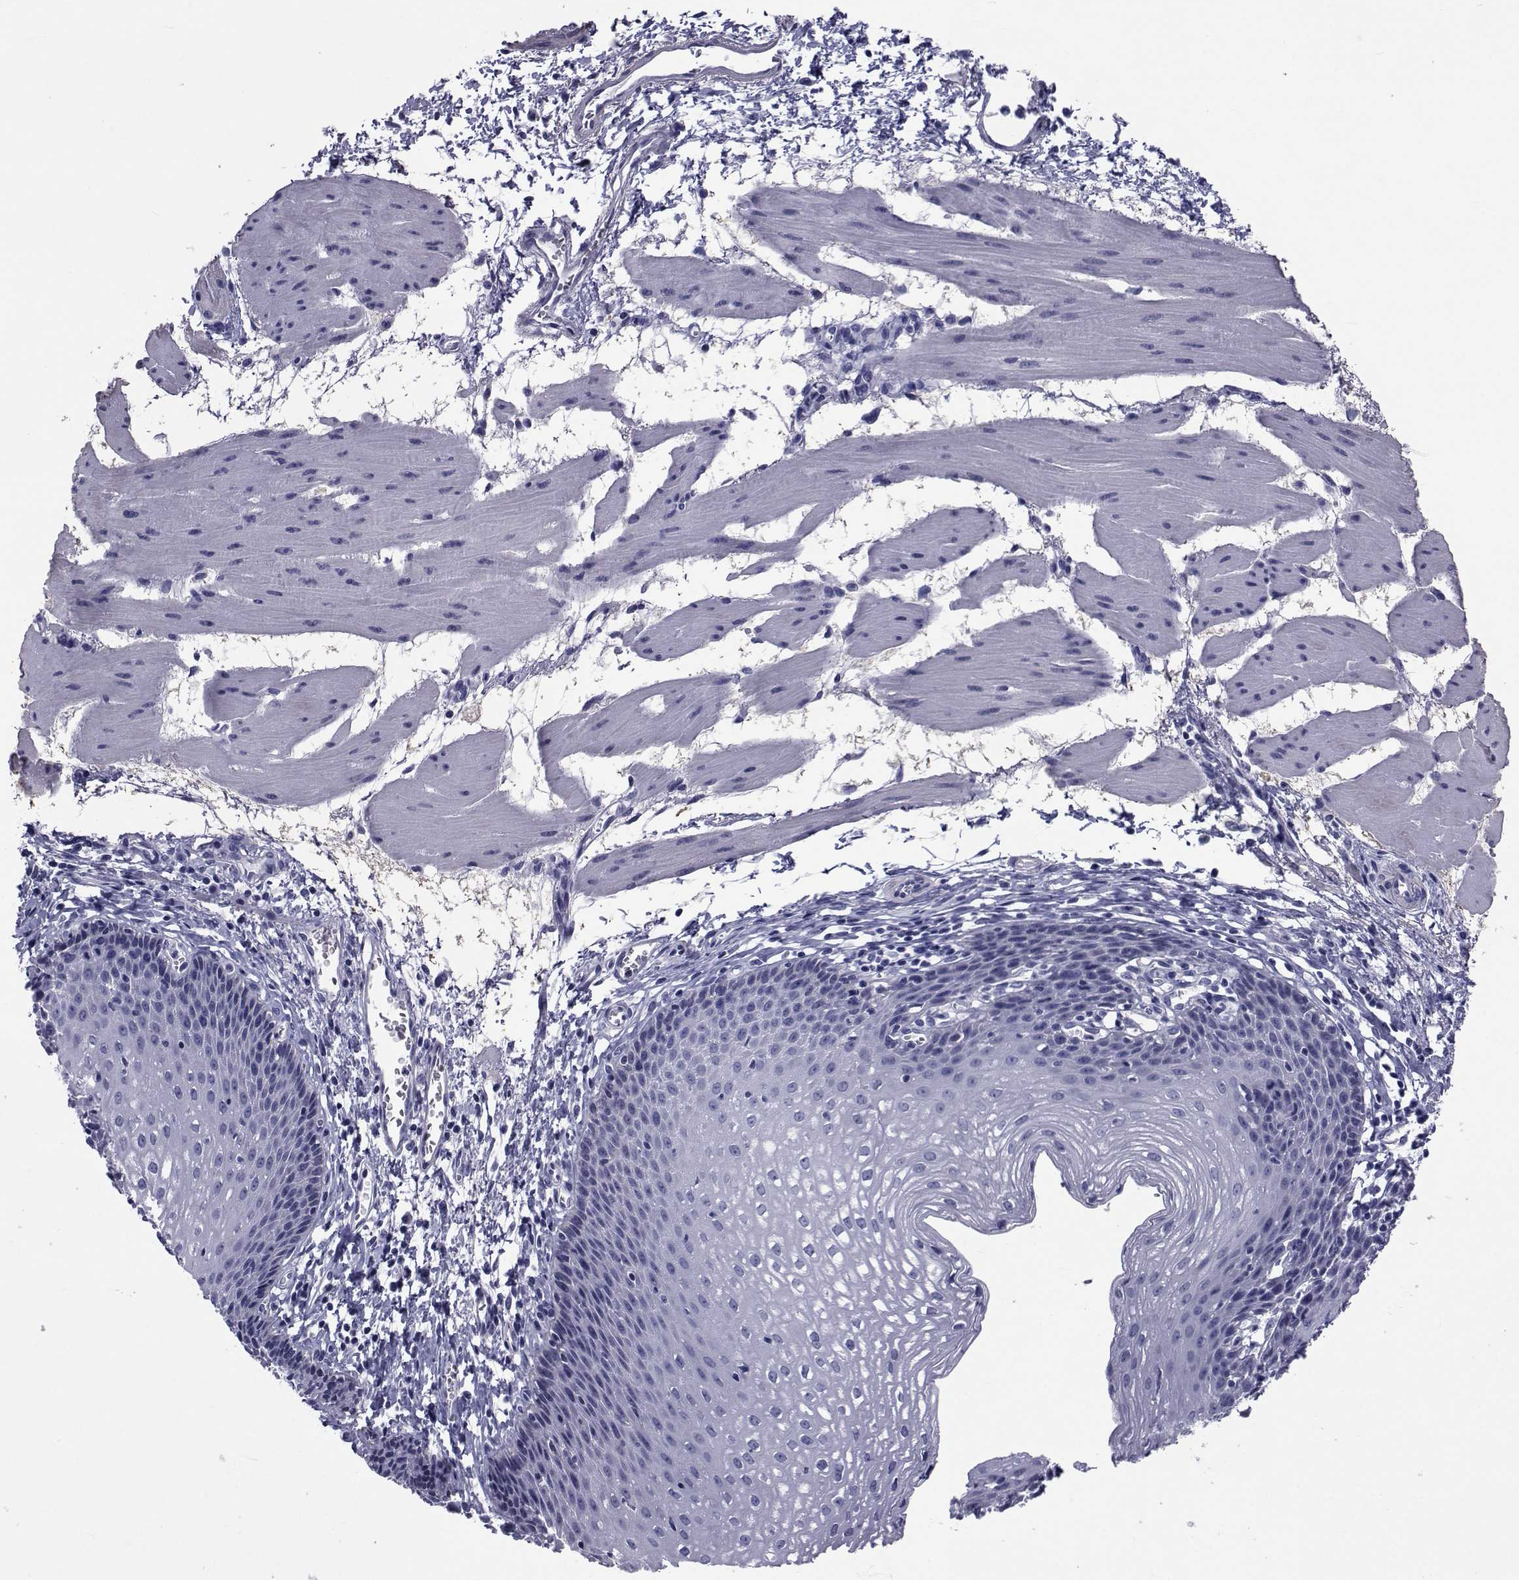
{"staining": {"intensity": "negative", "quantity": "none", "location": "none"}, "tissue": "esophagus", "cell_type": "Squamous epithelial cells", "image_type": "normal", "snomed": [{"axis": "morphology", "description": "Normal tissue, NOS"}, {"axis": "topography", "description": "Esophagus"}], "caption": "IHC of unremarkable esophagus shows no positivity in squamous epithelial cells.", "gene": "GKAP1", "patient": {"sex": "female", "age": 64}}